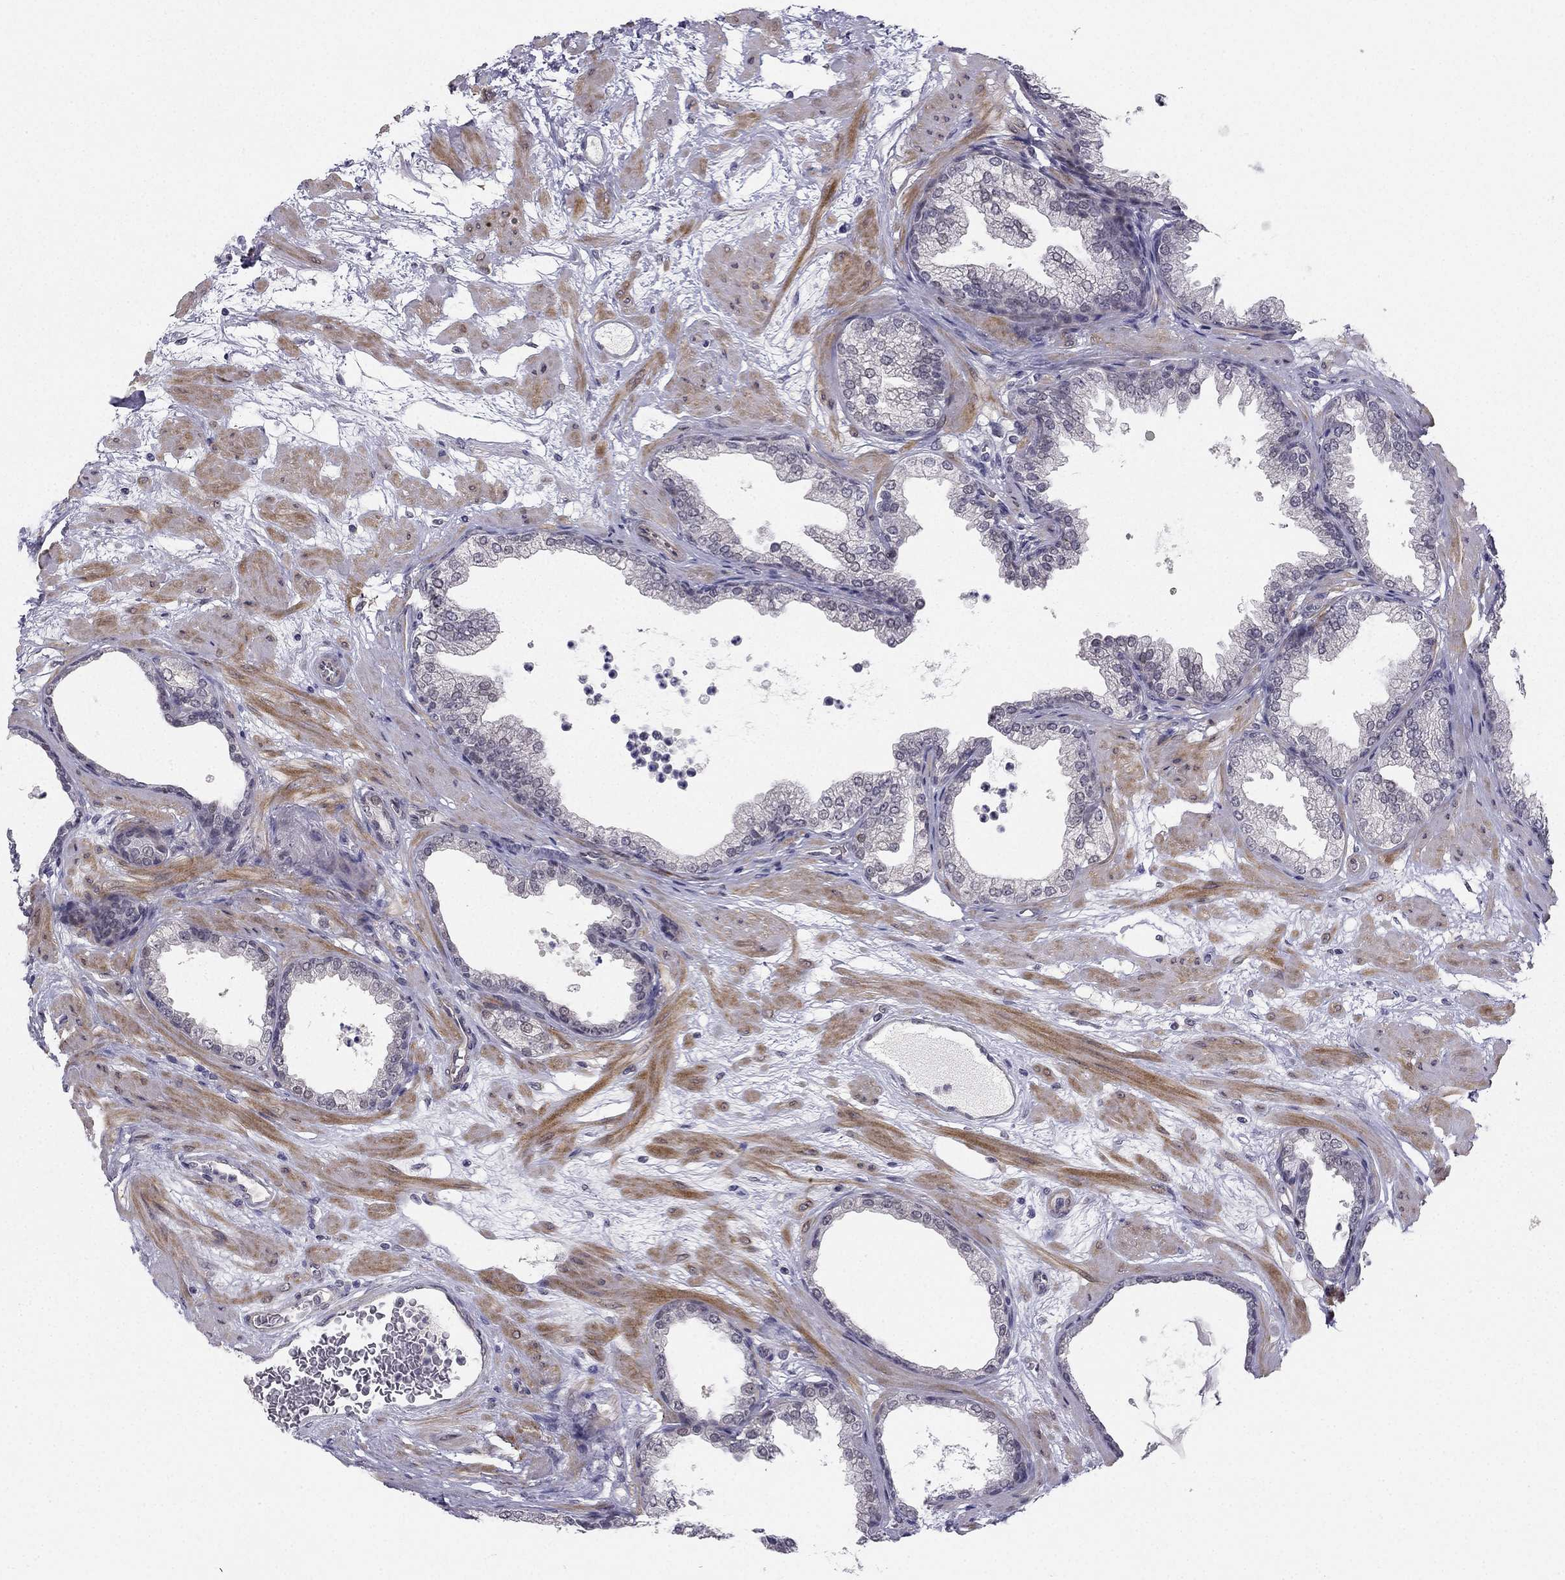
{"staining": {"intensity": "negative", "quantity": "none", "location": "none"}, "tissue": "prostate", "cell_type": "Glandular cells", "image_type": "normal", "snomed": [{"axis": "morphology", "description": "Normal tissue, NOS"}, {"axis": "topography", "description": "Prostate"}], "caption": "IHC image of benign prostate: prostate stained with DAB reveals no significant protein staining in glandular cells.", "gene": "CHST8", "patient": {"sex": "male", "age": 37}}